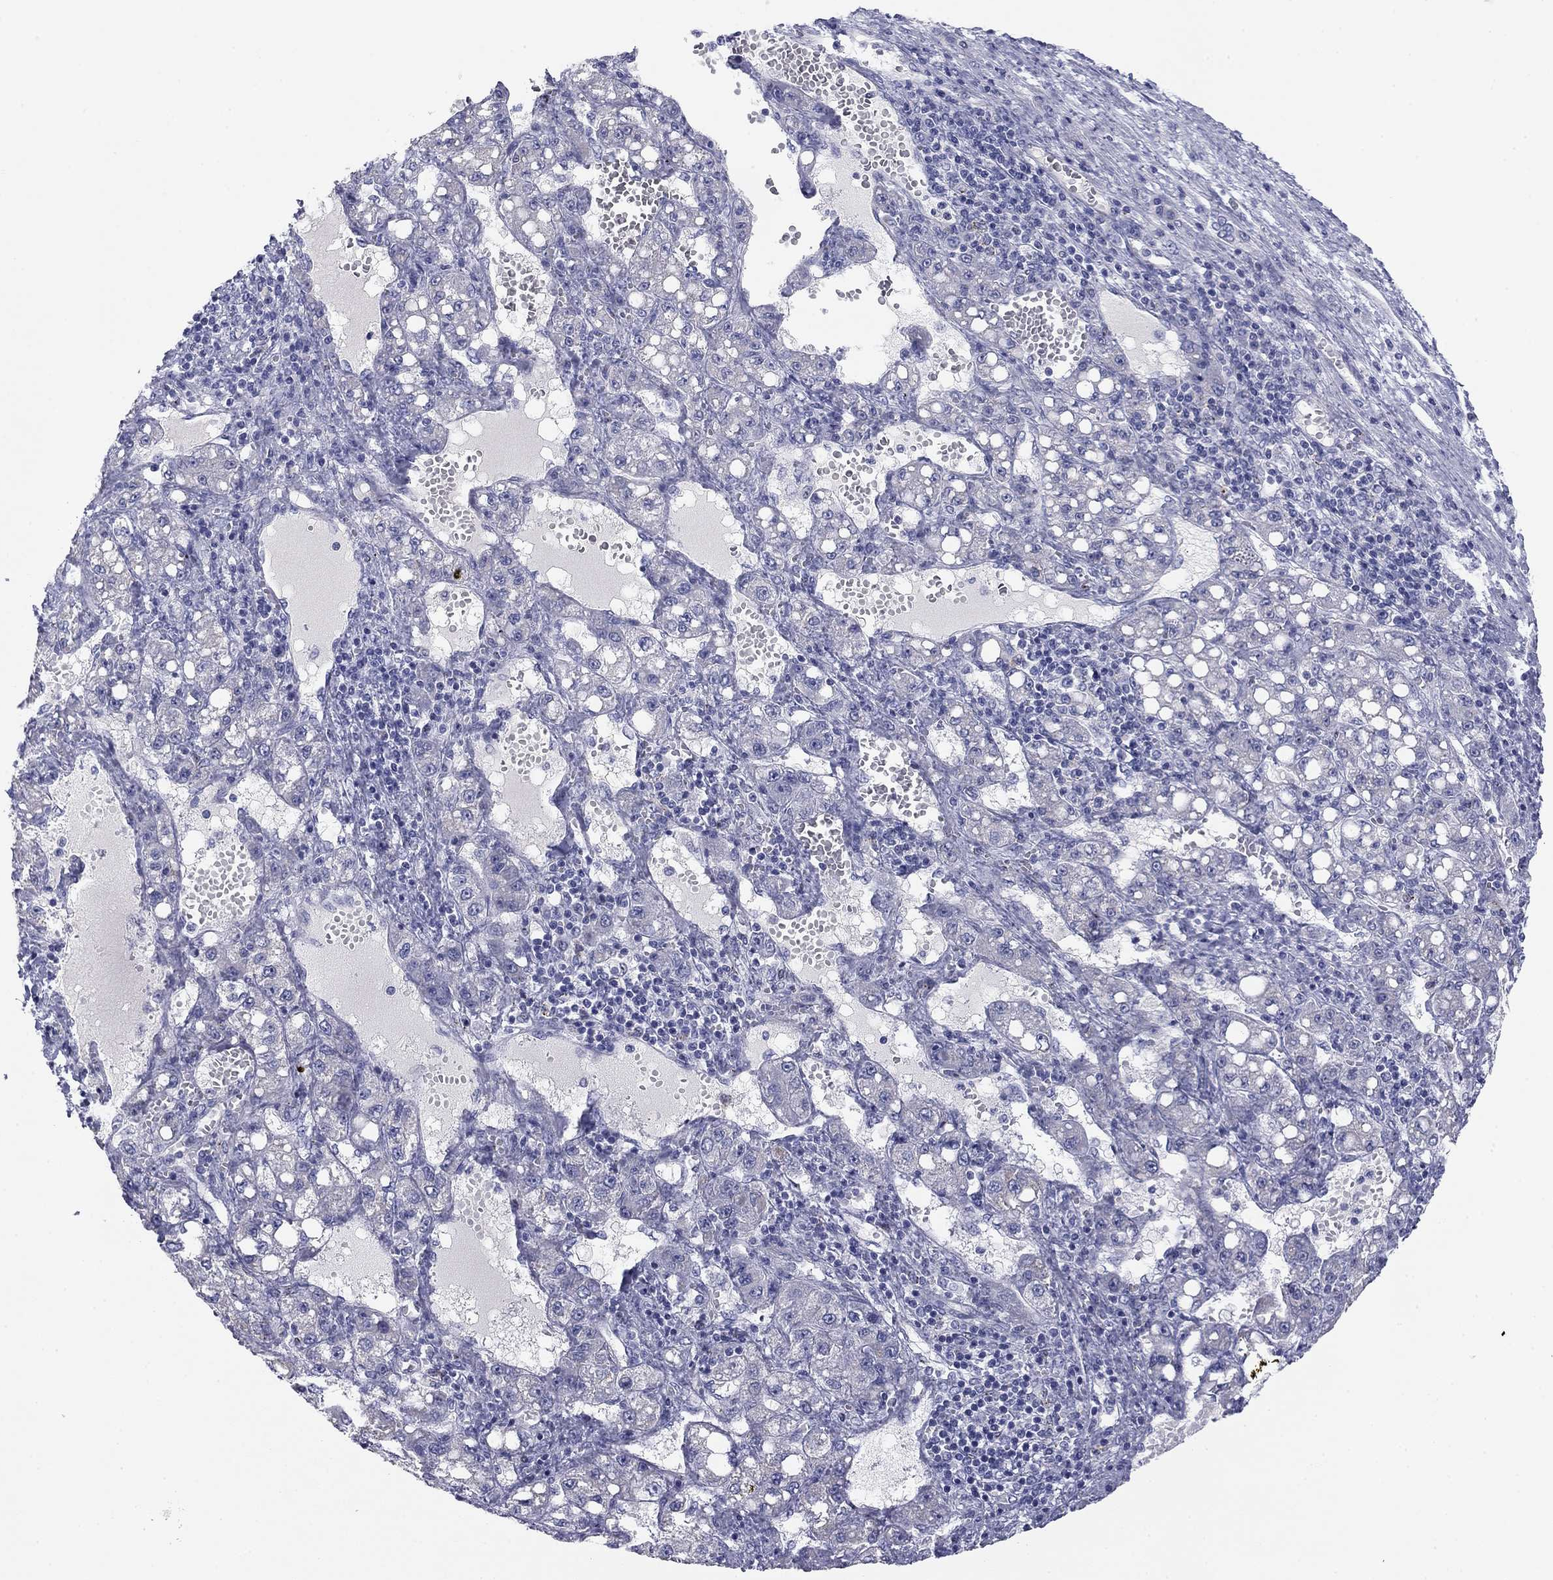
{"staining": {"intensity": "negative", "quantity": "none", "location": "none"}, "tissue": "liver cancer", "cell_type": "Tumor cells", "image_type": "cancer", "snomed": [{"axis": "morphology", "description": "Carcinoma, Hepatocellular, NOS"}, {"axis": "topography", "description": "Liver"}], "caption": "Tumor cells are negative for brown protein staining in liver cancer (hepatocellular carcinoma).", "gene": "SEPTIN3", "patient": {"sex": "female", "age": 65}}